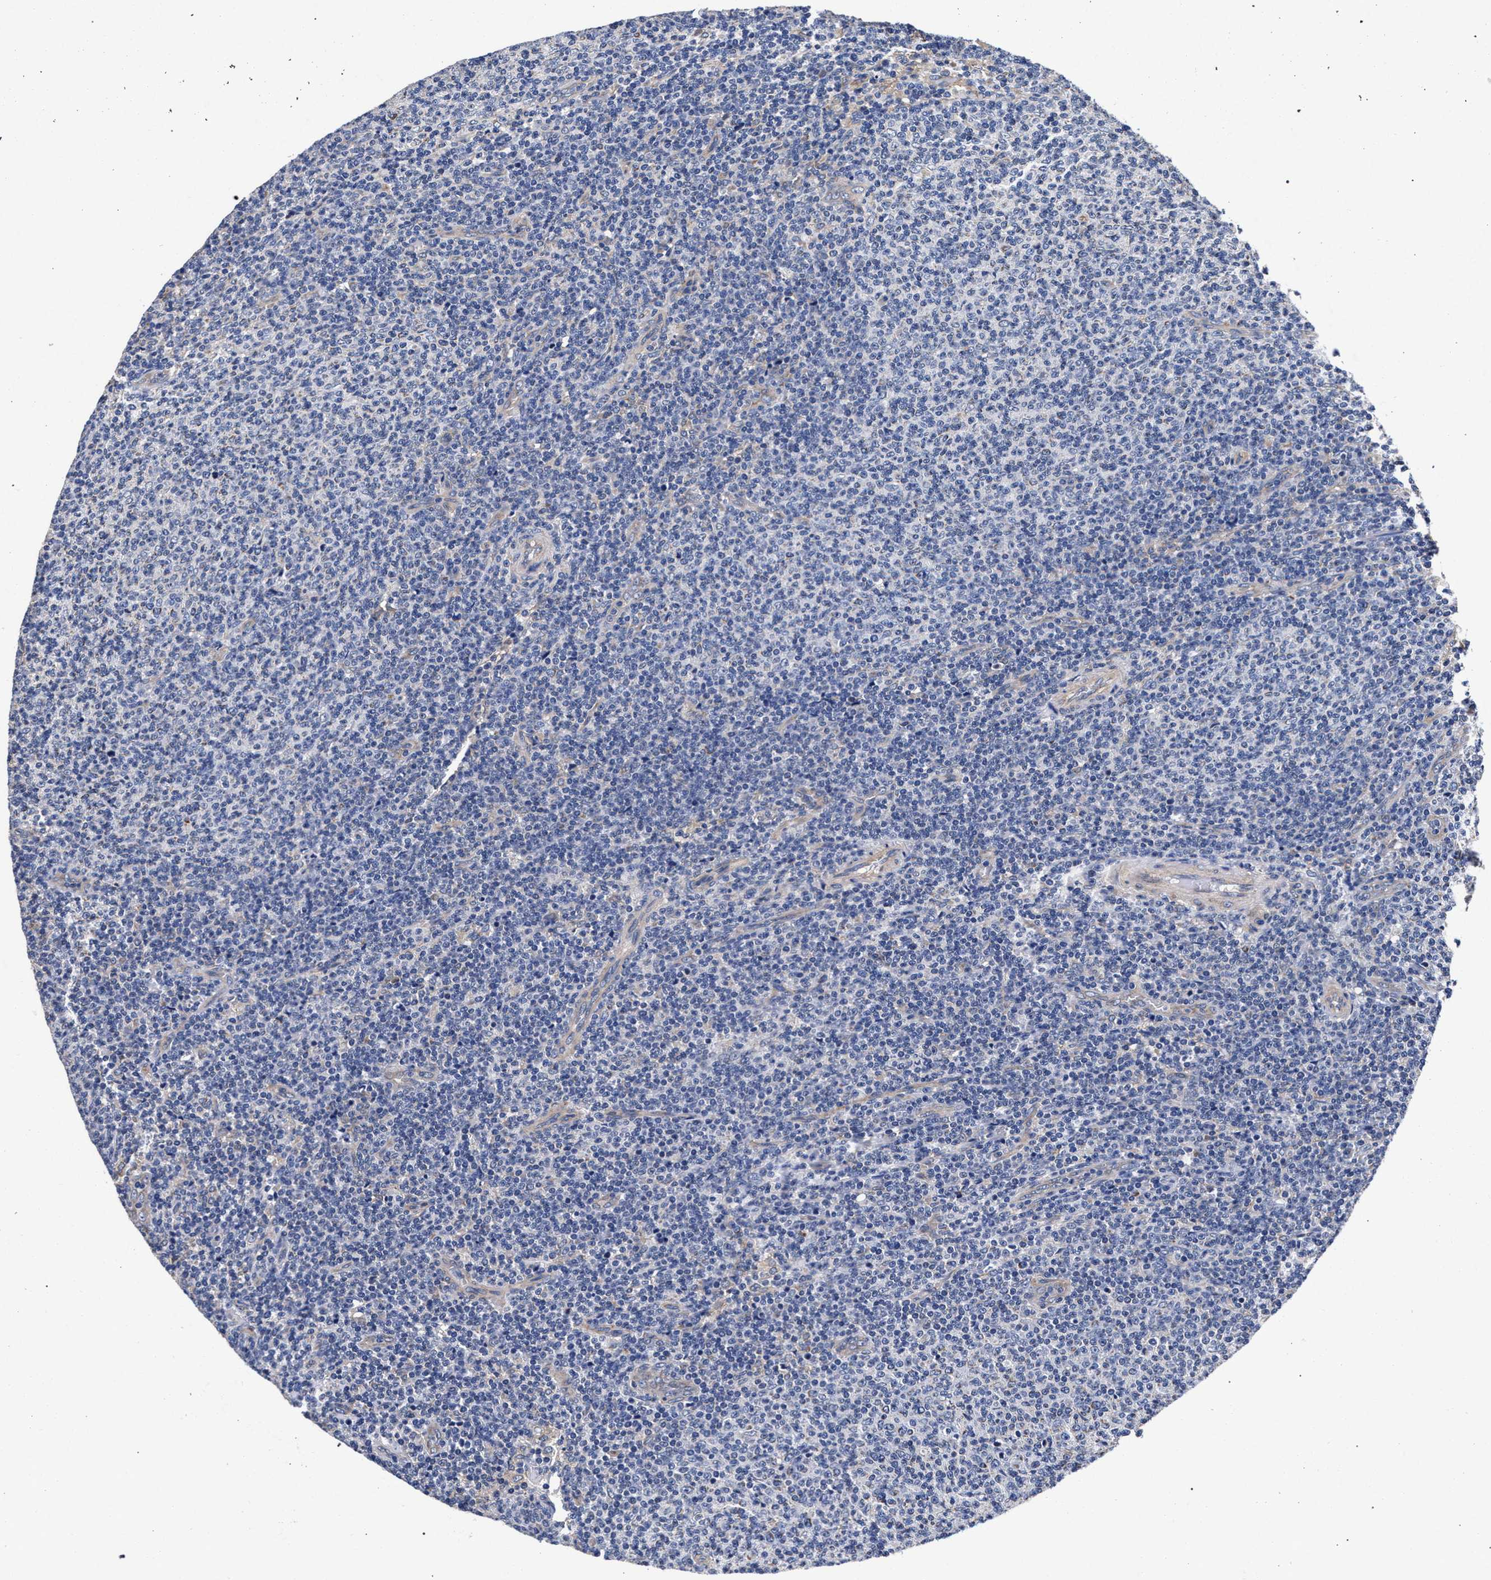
{"staining": {"intensity": "negative", "quantity": "none", "location": "none"}, "tissue": "lymphoma", "cell_type": "Tumor cells", "image_type": "cancer", "snomed": [{"axis": "morphology", "description": "Malignant lymphoma, non-Hodgkin's type, Low grade"}, {"axis": "topography", "description": "Lymph node"}], "caption": "High magnification brightfield microscopy of lymphoma stained with DAB (brown) and counterstained with hematoxylin (blue): tumor cells show no significant staining.", "gene": "CFAP95", "patient": {"sex": "male", "age": 66}}